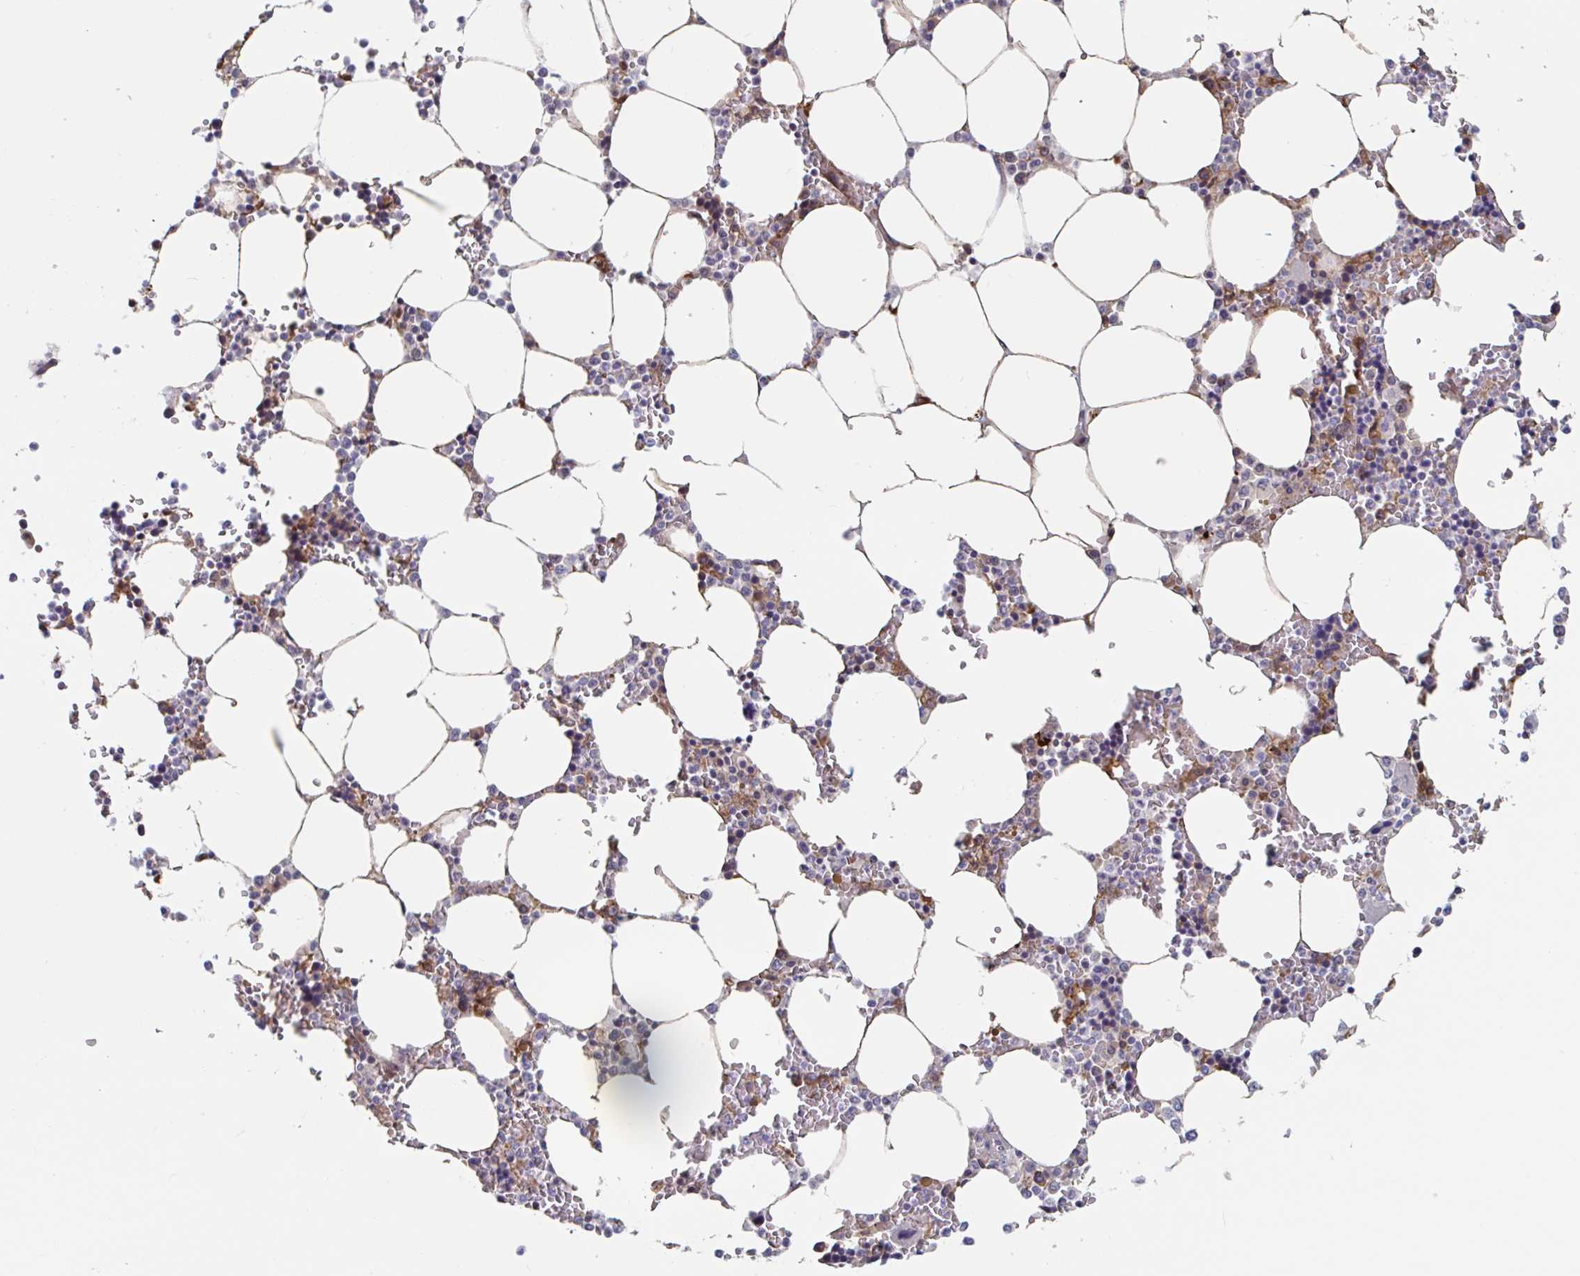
{"staining": {"intensity": "moderate", "quantity": "25%-75%", "location": "cytoplasmic/membranous"}, "tissue": "bone marrow", "cell_type": "Hematopoietic cells", "image_type": "normal", "snomed": [{"axis": "morphology", "description": "Normal tissue, NOS"}, {"axis": "topography", "description": "Bone marrow"}], "caption": "Immunohistochemistry staining of benign bone marrow, which shows medium levels of moderate cytoplasmic/membranous staining in about 25%-75% of hematopoietic cells indicating moderate cytoplasmic/membranous protein staining. The staining was performed using DAB (brown) for protein detection and nuclei were counterstained in hematoxylin (blue).", "gene": "SNX8", "patient": {"sex": "male", "age": 64}}